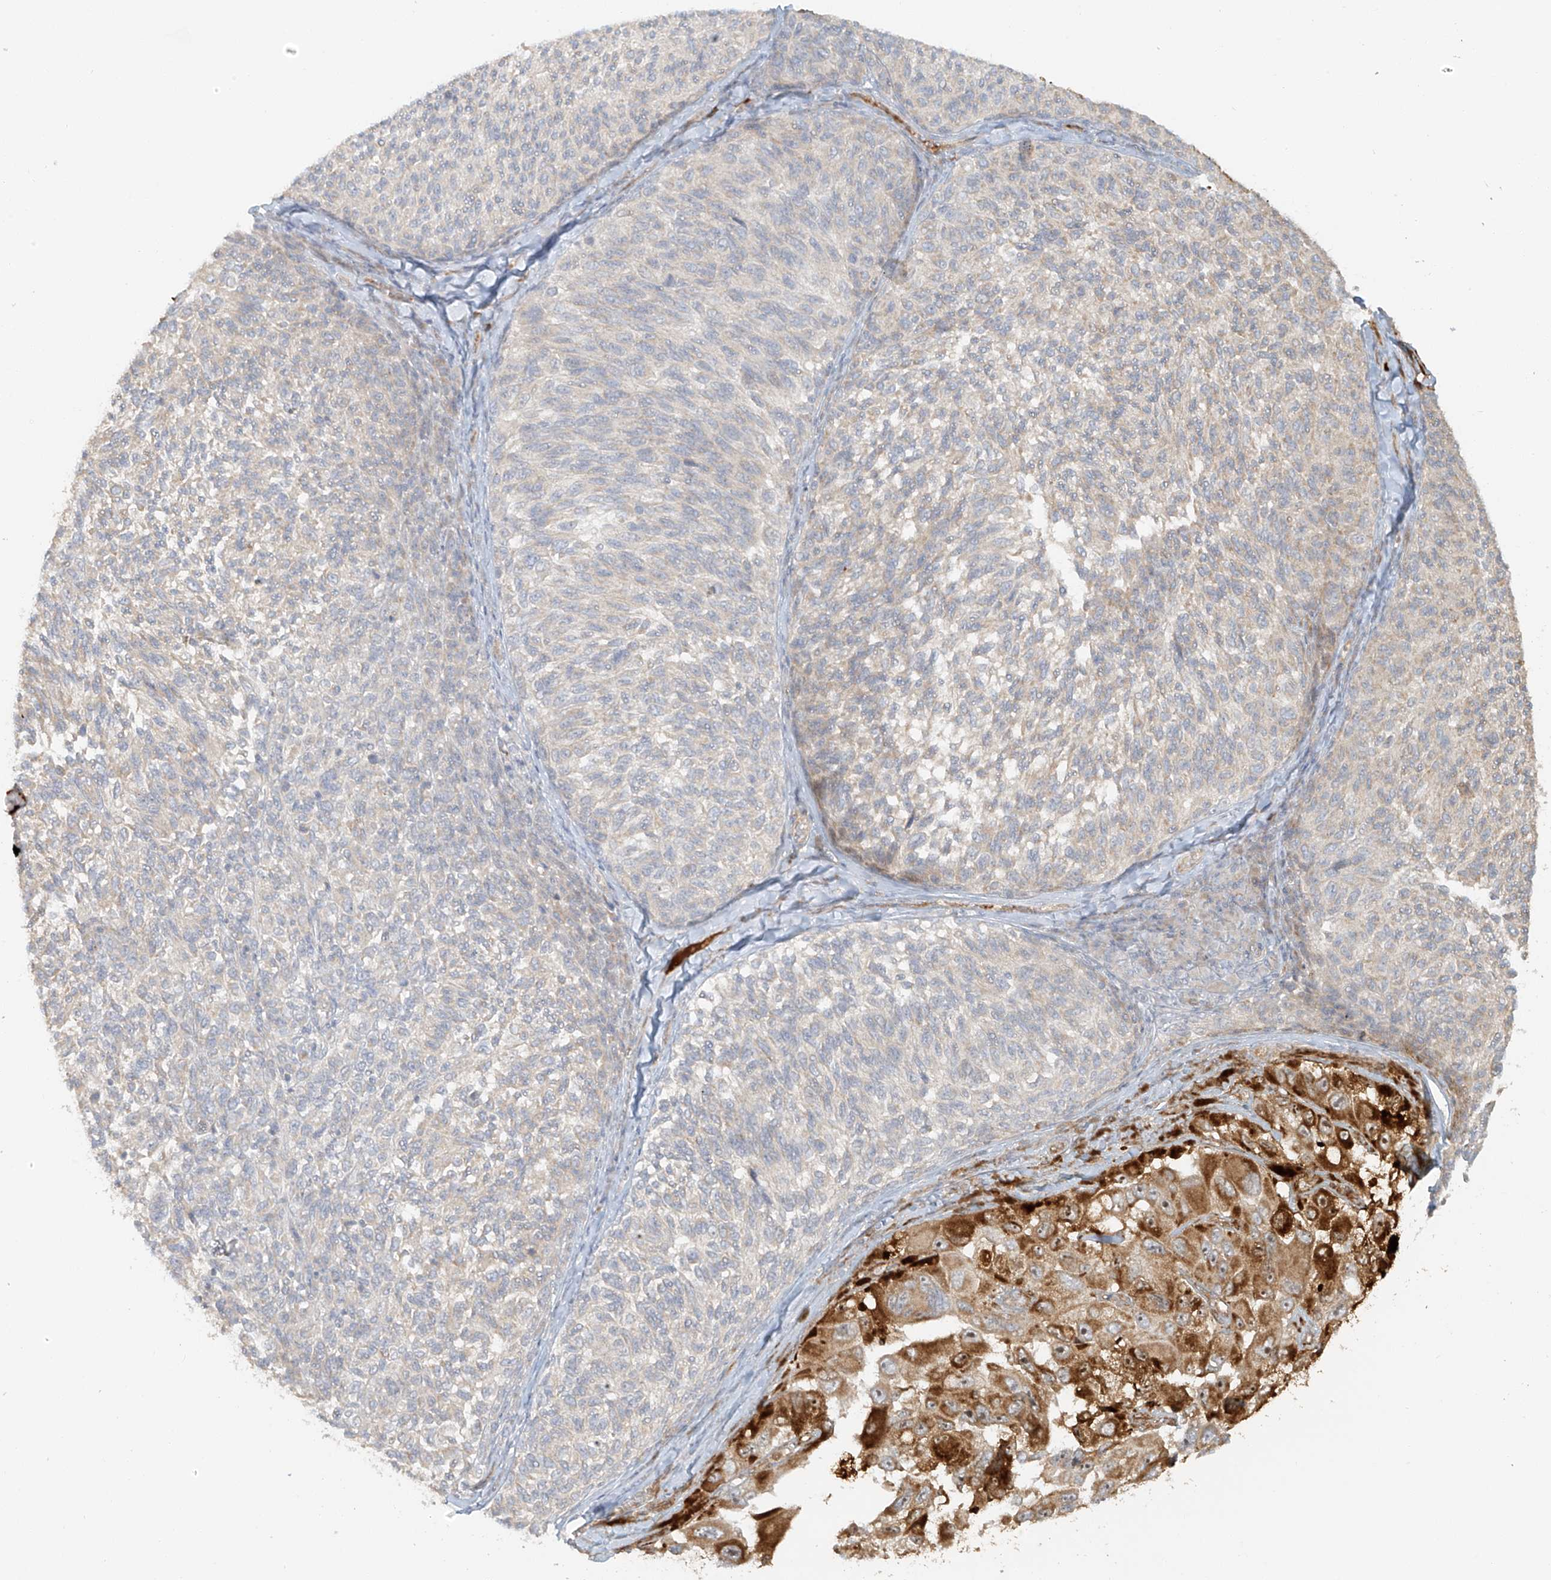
{"staining": {"intensity": "moderate", "quantity": "<25%", "location": "cytoplasmic/membranous"}, "tissue": "melanoma", "cell_type": "Tumor cells", "image_type": "cancer", "snomed": [{"axis": "morphology", "description": "Malignant melanoma, NOS"}, {"axis": "topography", "description": "Skin"}], "caption": "Immunohistochemistry (IHC) (DAB (3,3'-diaminobenzidine)) staining of human malignant melanoma displays moderate cytoplasmic/membranous protein staining in approximately <25% of tumor cells.", "gene": "MIPEP", "patient": {"sex": "female", "age": 73}}